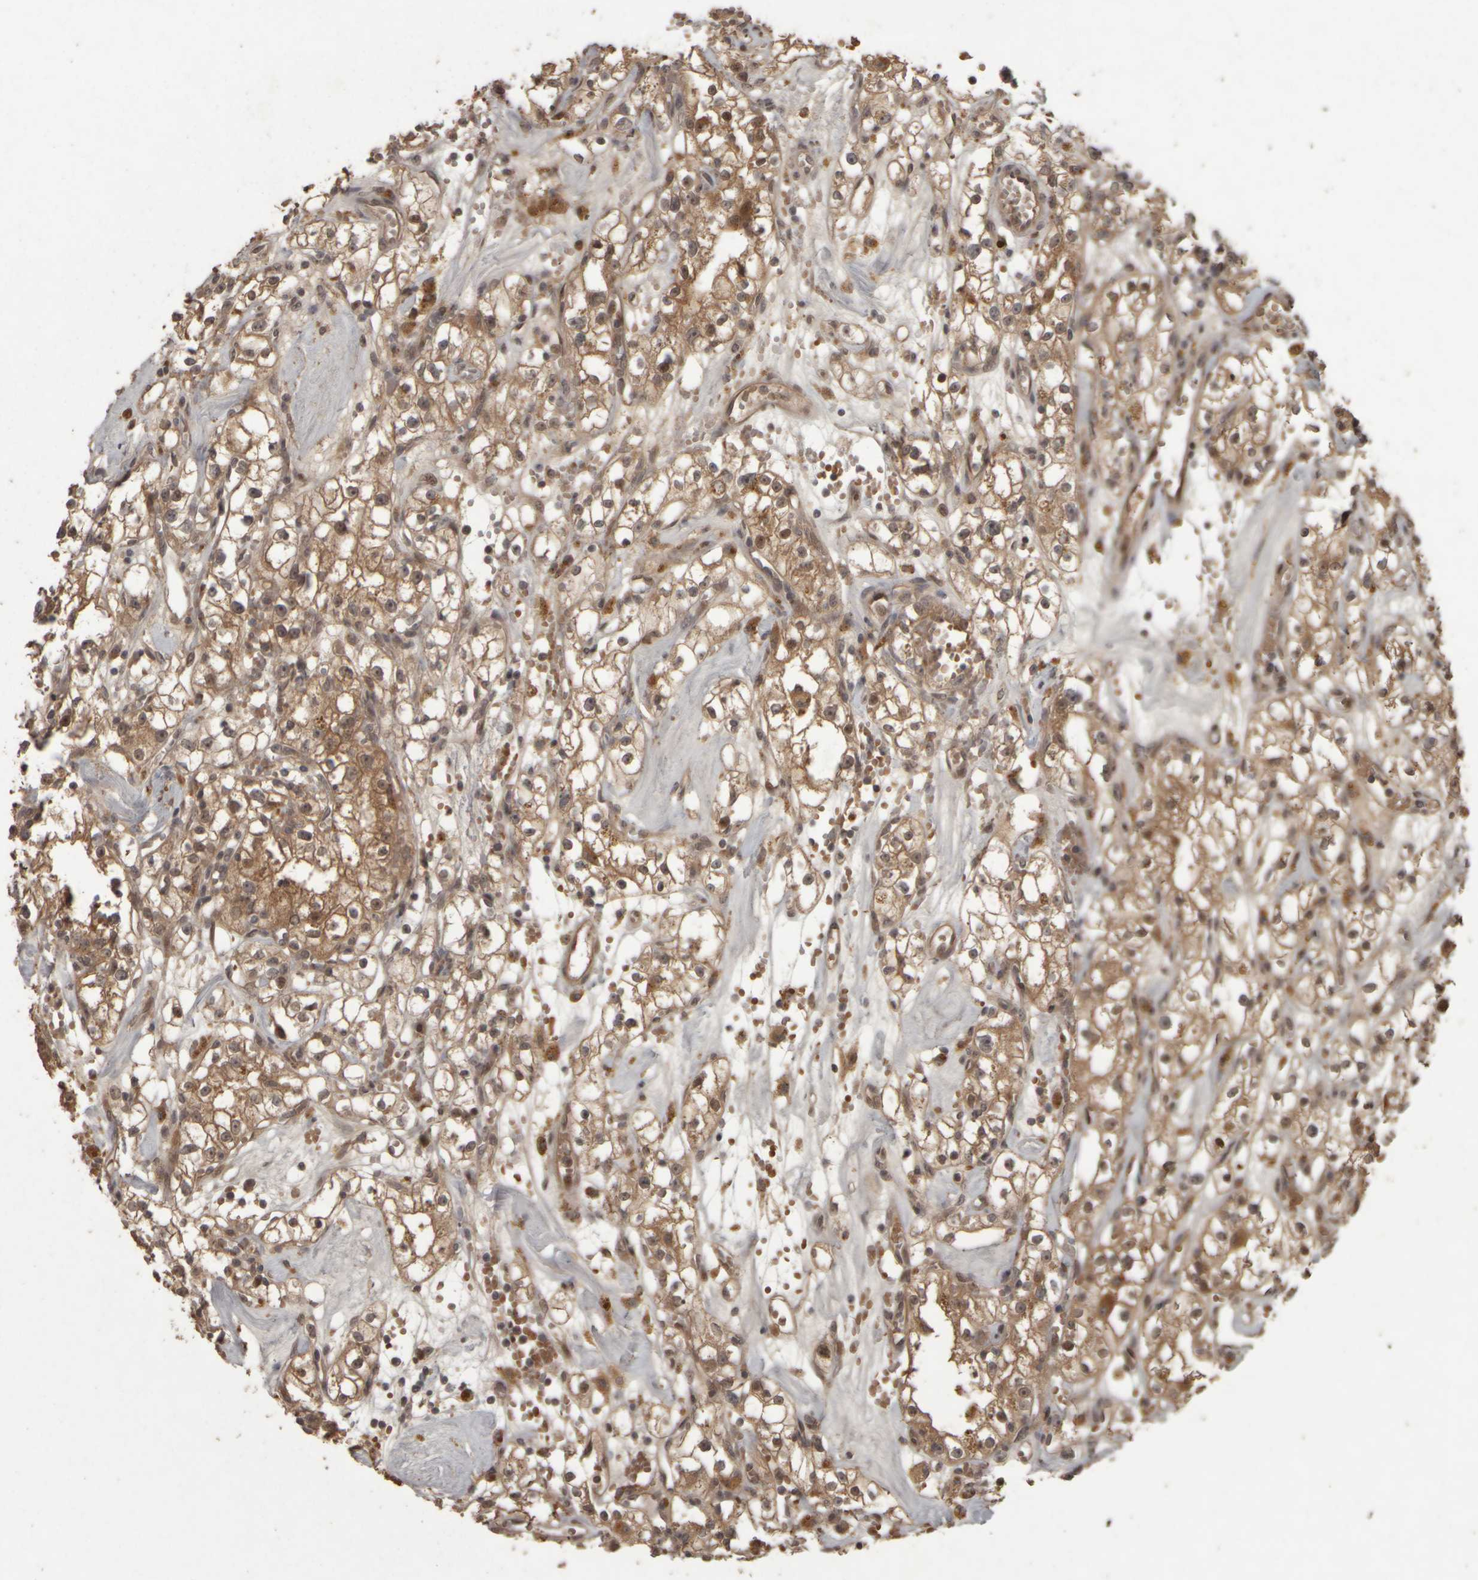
{"staining": {"intensity": "moderate", "quantity": ">75%", "location": "cytoplasmic/membranous,nuclear"}, "tissue": "renal cancer", "cell_type": "Tumor cells", "image_type": "cancer", "snomed": [{"axis": "morphology", "description": "Adenocarcinoma, NOS"}, {"axis": "topography", "description": "Kidney"}], "caption": "Renal adenocarcinoma was stained to show a protein in brown. There is medium levels of moderate cytoplasmic/membranous and nuclear staining in approximately >75% of tumor cells.", "gene": "ACO1", "patient": {"sex": "male", "age": 56}}